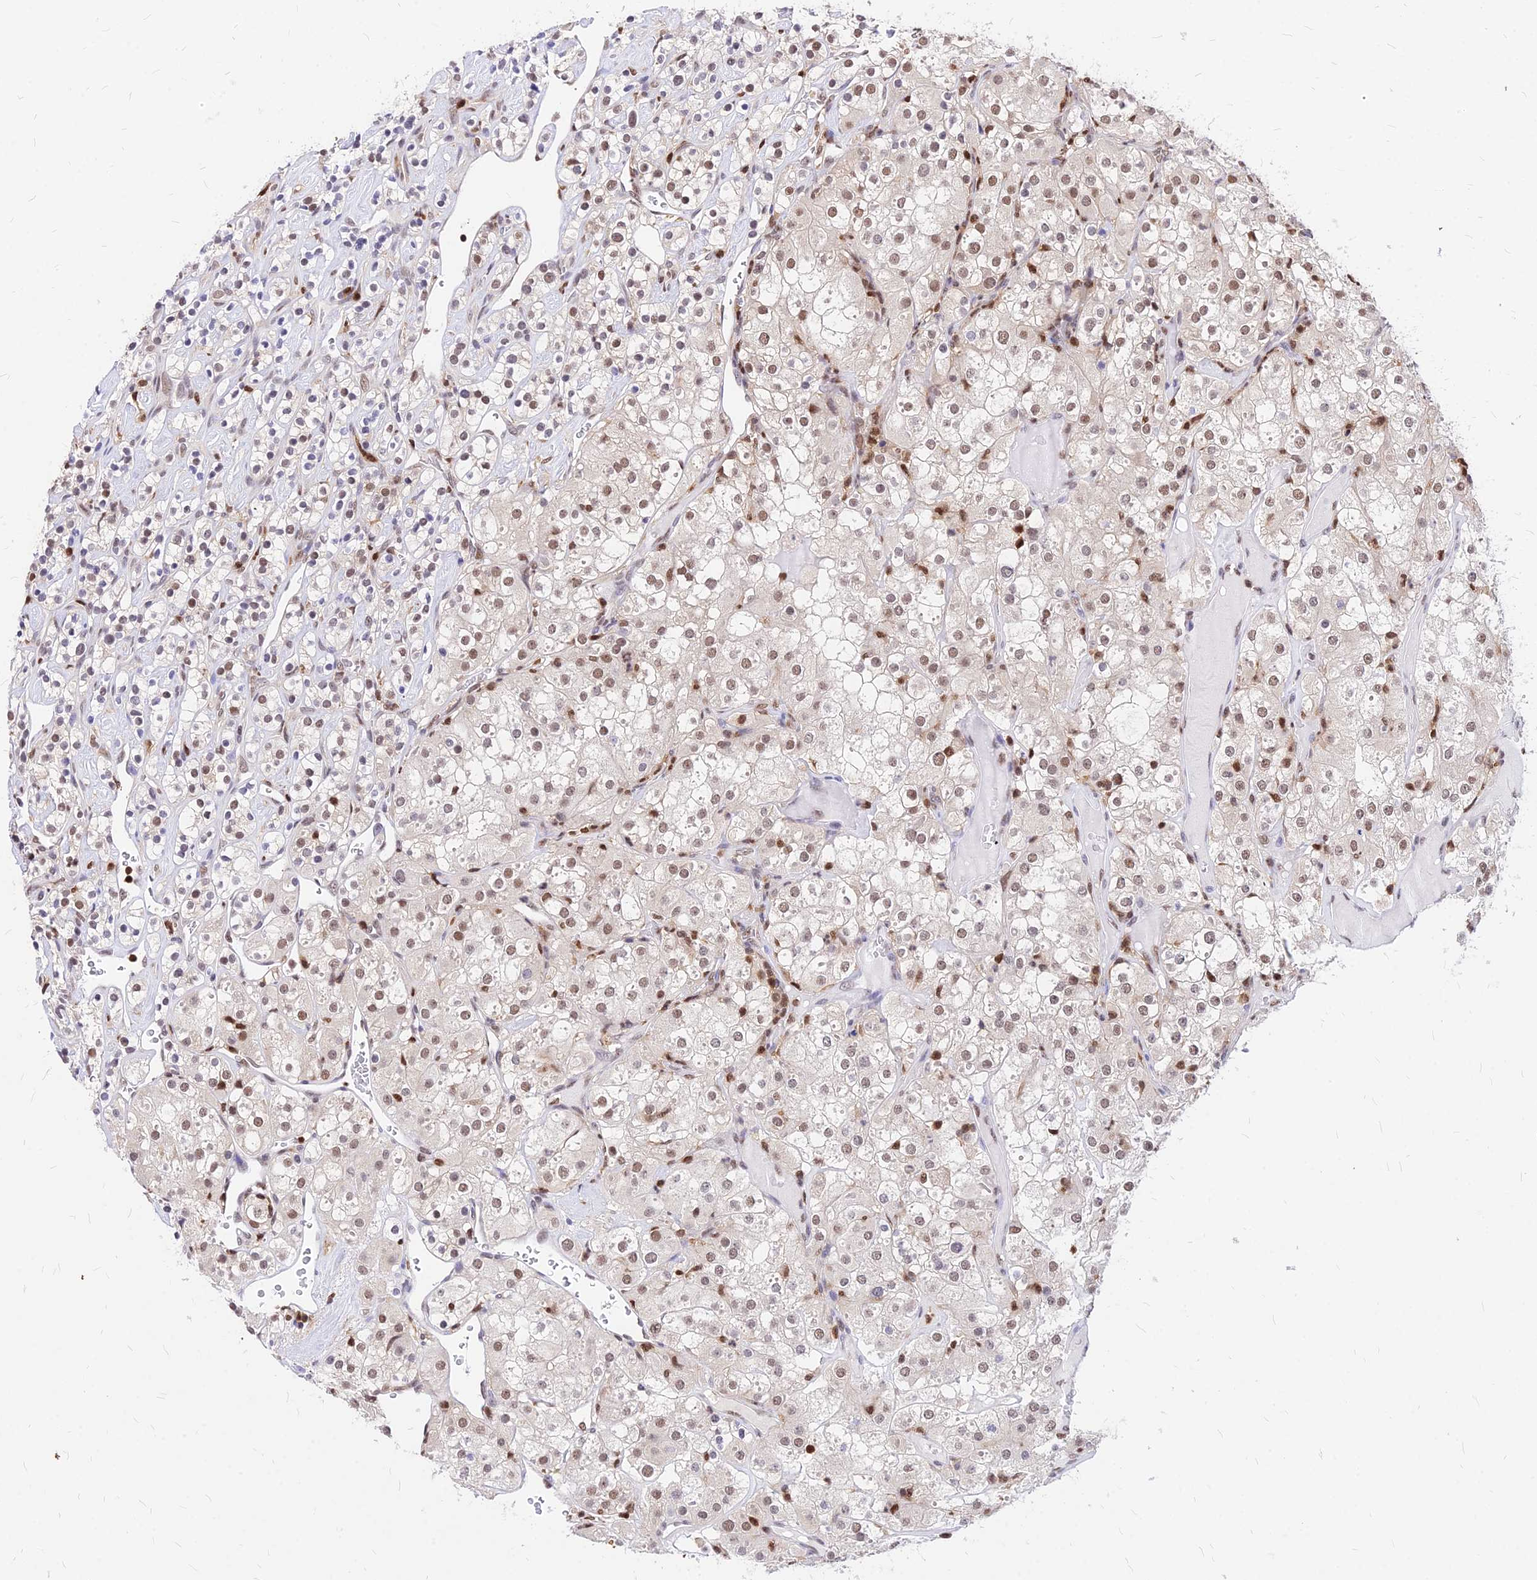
{"staining": {"intensity": "moderate", "quantity": "25%-75%", "location": "nuclear"}, "tissue": "renal cancer", "cell_type": "Tumor cells", "image_type": "cancer", "snomed": [{"axis": "morphology", "description": "Adenocarcinoma, NOS"}, {"axis": "topography", "description": "Kidney"}], "caption": "Protein expression analysis of human adenocarcinoma (renal) reveals moderate nuclear positivity in about 25%-75% of tumor cells.", "gene": "PAXX", "patient": {"sex": "male", "age": 77}}